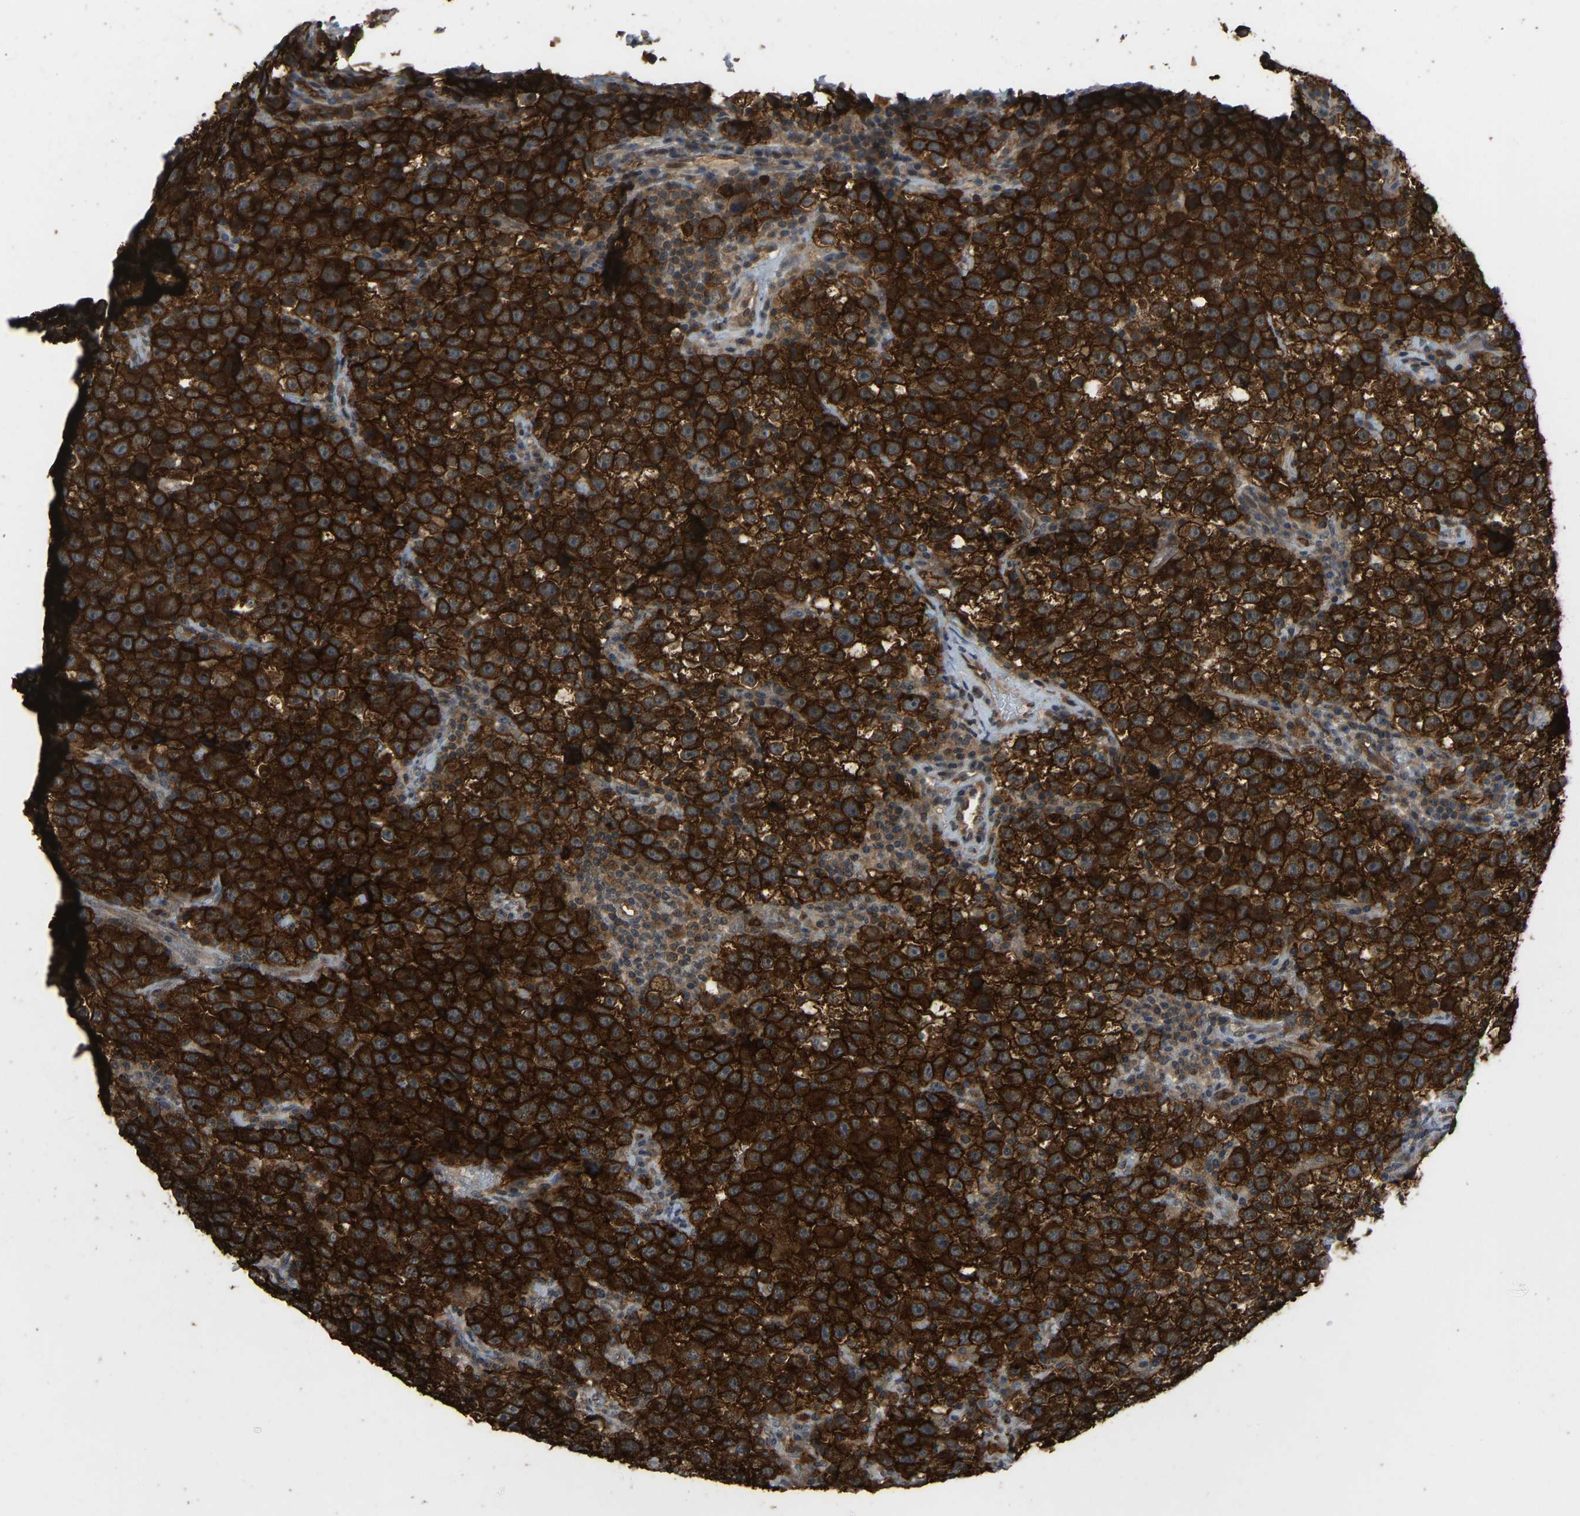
{"staining": {"intensity": "strong", "quantity": ">75%", "location": "cytoplasmic/membranous"}, "tissue": "testis cancer", "cell_type": "Tumor cells", "image_type": "cancer", "snomed": [{"axis": "morphology", "description": "Seminoma, NOS"}, {"axis": "topography", "description": "Testis"}], "caption": "IHC of testis cancer exhibits high levels of strong cytoplasmic/membranous expression in about >75% of tumor cells.", "gene": "CCT8", "patient": {"sex": "male", "age": 22}}